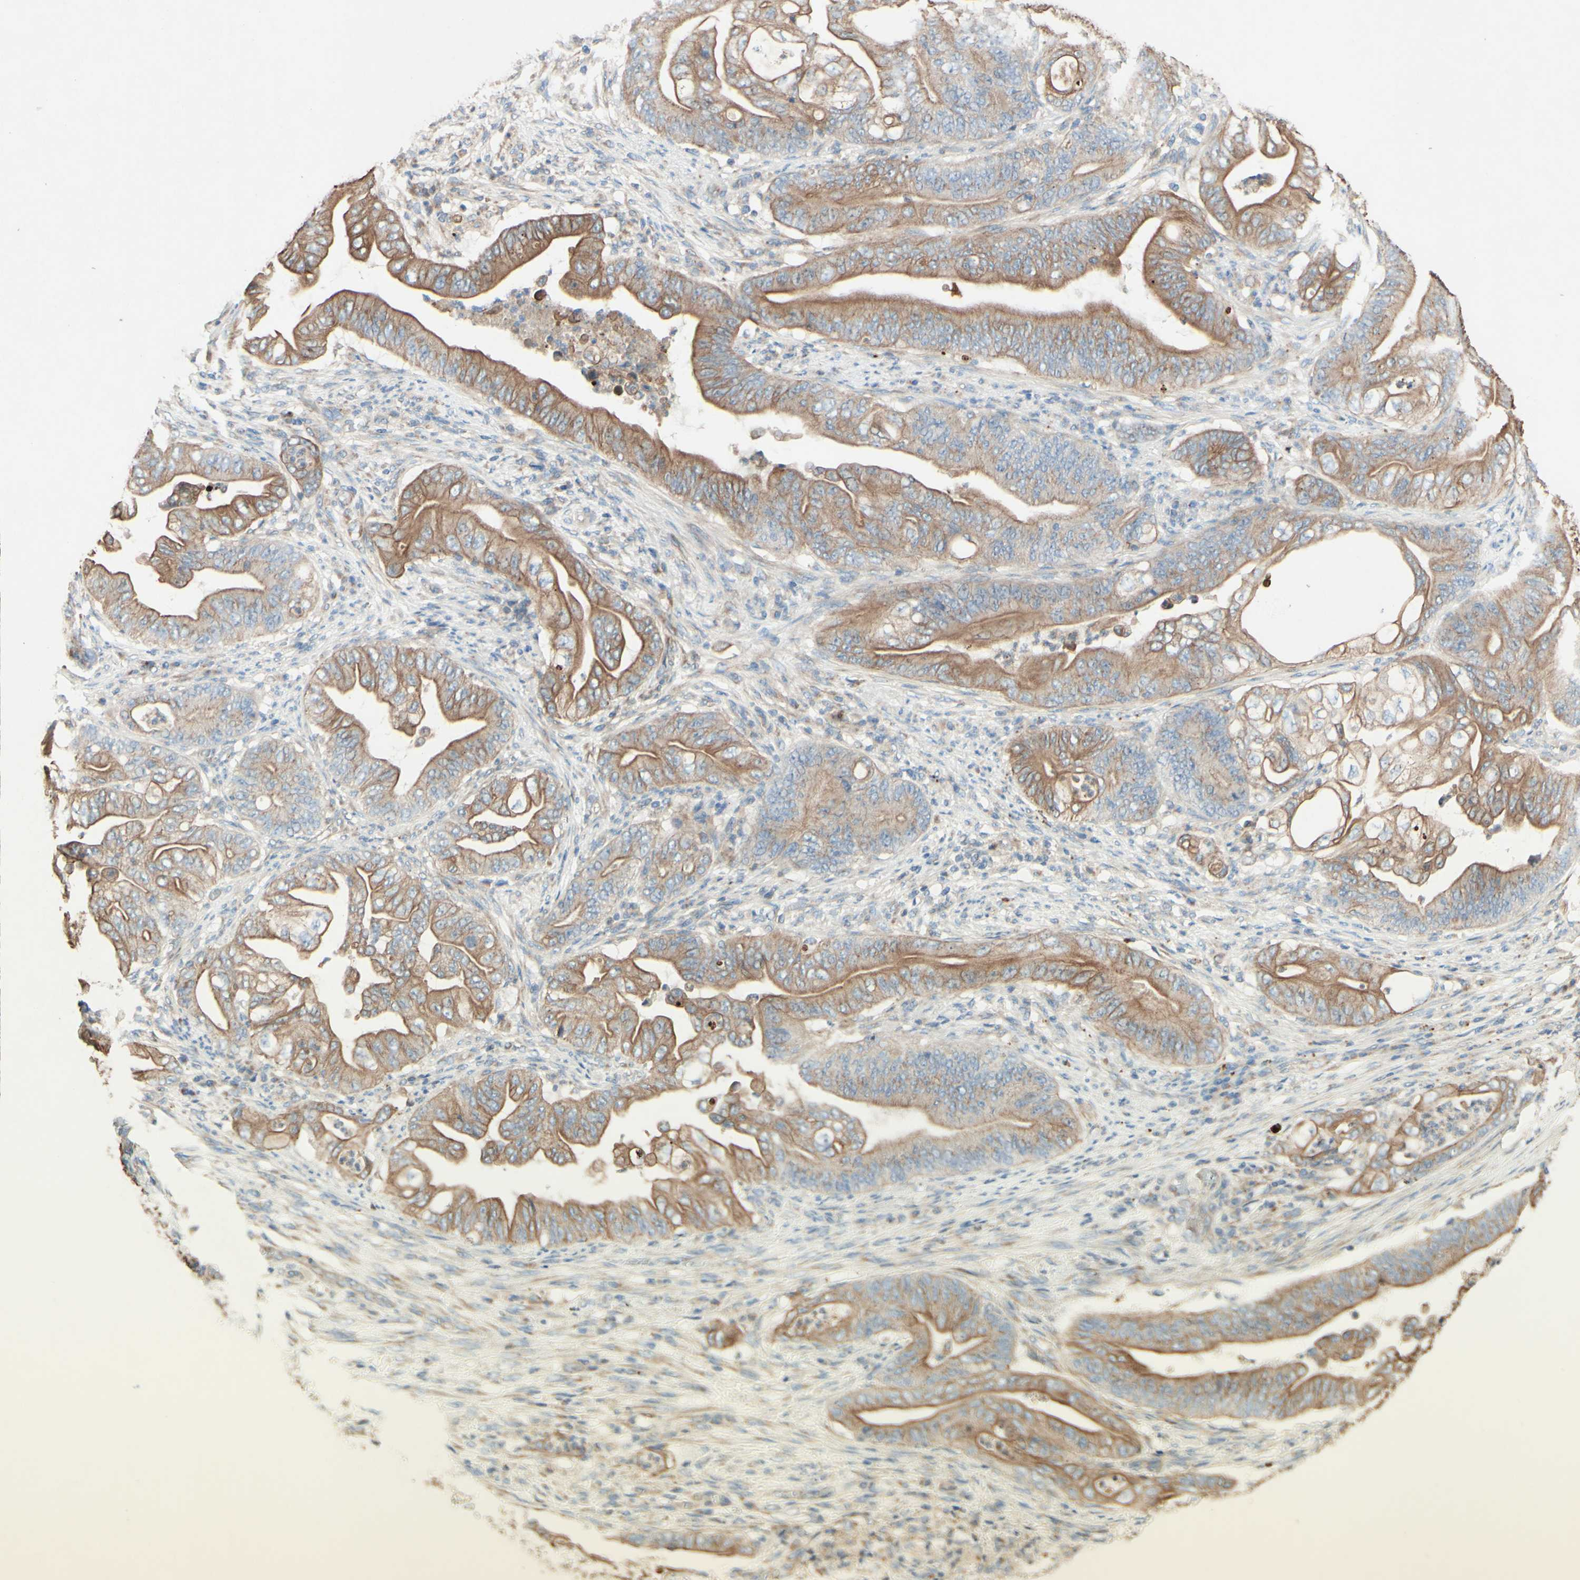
{"staining": {"intensity": "moderate", "quantity": ">75%", "location": "cytoplasmic/membranous"}, "tissue": "stomach cancer", "cell_type": "Tumor cells", "image_type": "cancer", "snomed": [{"axis": "morphology", "description": "Adenocarcinoma, NOS"}, {"axis": "topography", "description": "Stomach"}], "caption": "Immunohistochemistry micrograph of neoplastic tissue: human stomach cancer stained using immunohistochemistry (IHC) shows medium levels of moderate protein expression localized specifically in the cytoplasmic/membranous of tumor cells, appearing as a cytoplasmic/membranous brown color.", "gene": "MTM1", "patient": {"sex": "female", "age": 73}}